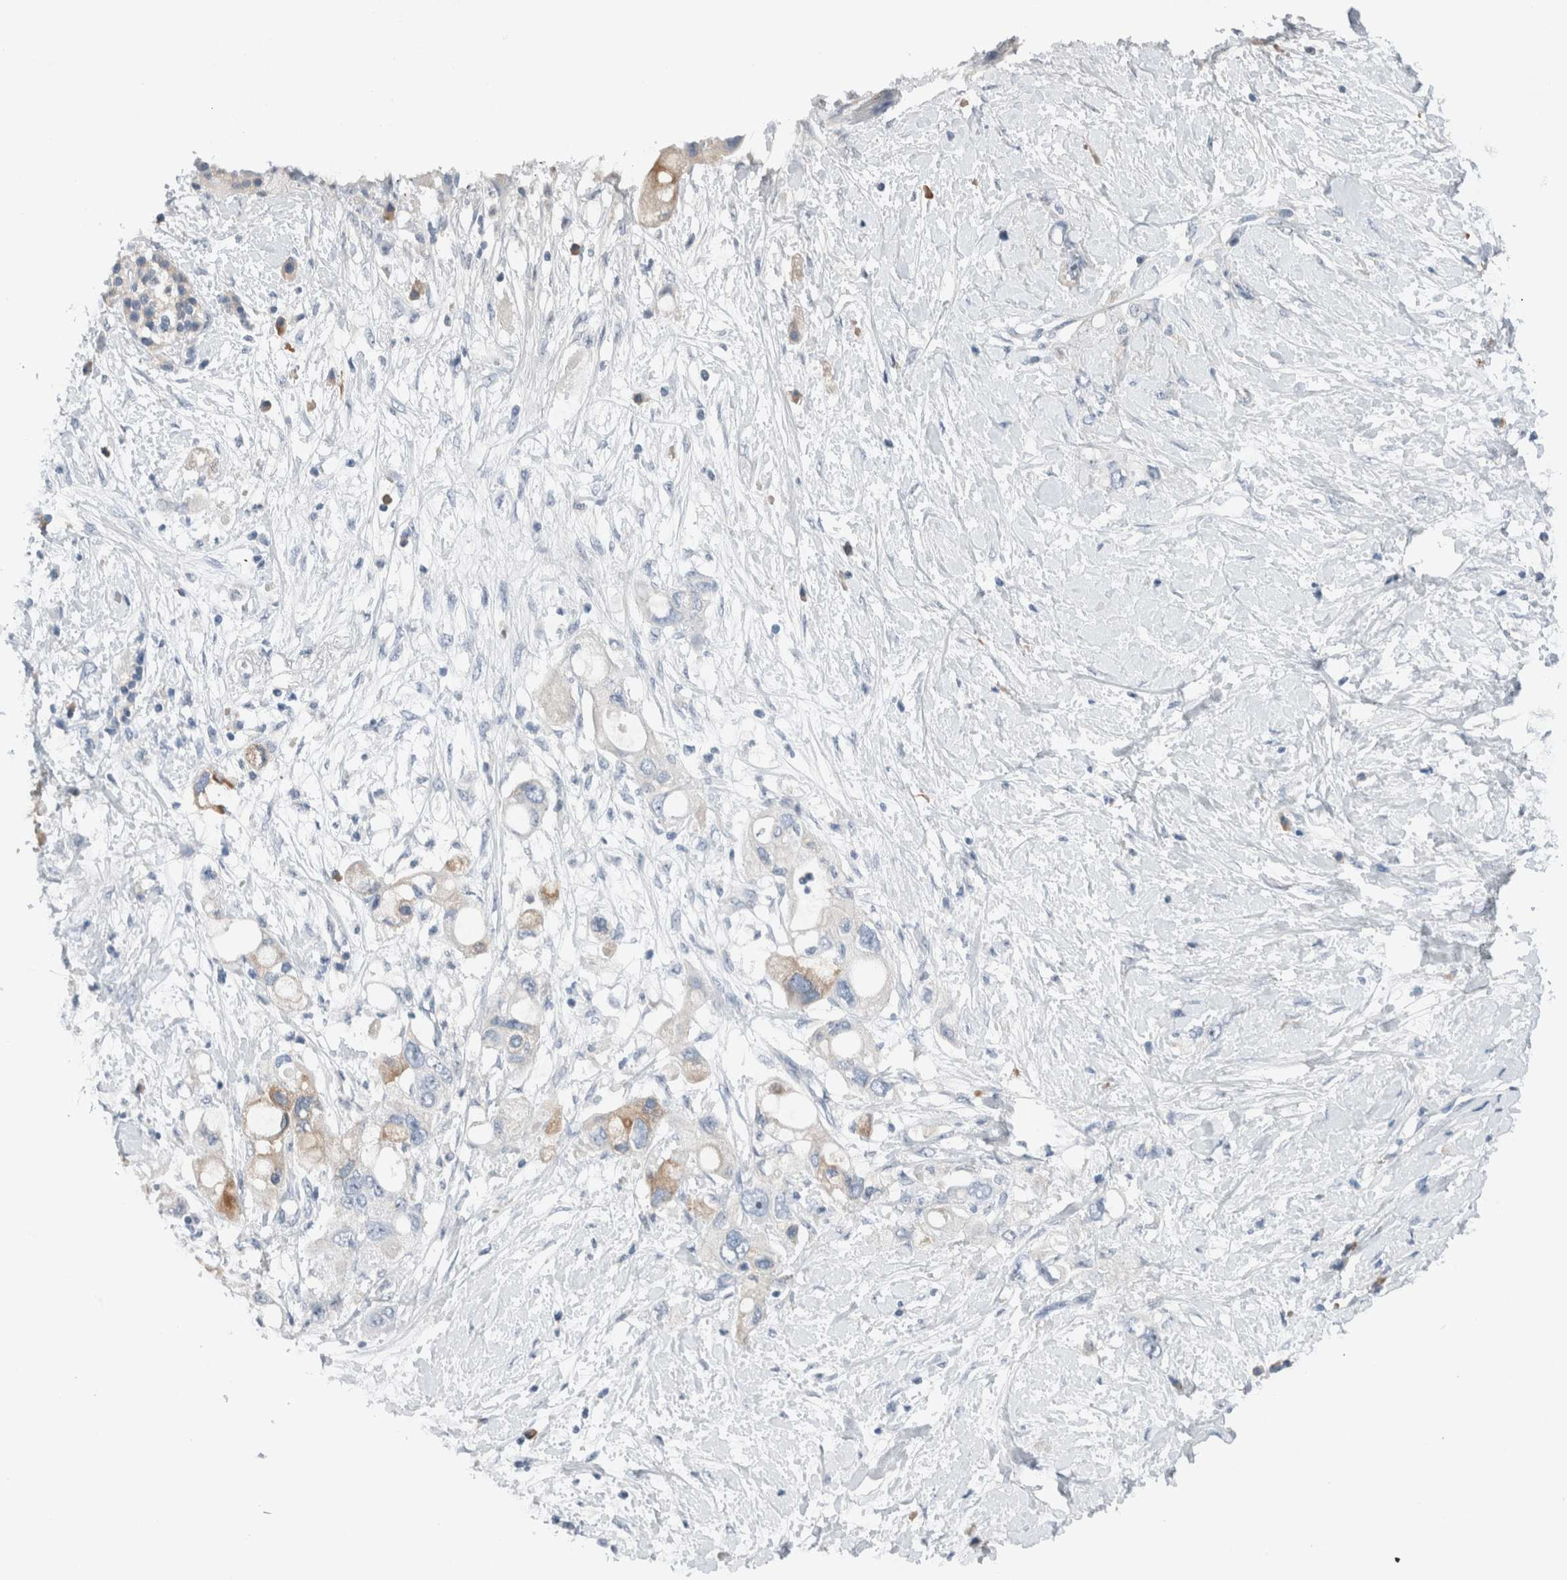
{"staining": {"intensity": "weak", "quantity": "<25%", "location": "cytoplasmic/membranous"}, "tissue": "pancreatic cancer", "cell_type": "Tumor cells", "image_type": "cancer", "snomed": [{"axis": "morphology", "description": "Adenocarcinoma, NOS"}, {"axis": "topography", "description": "Pancreas"}], "caption": "IHC of human adenocarcinoma (pancreatic) exhibits no staining in tumor cells.", "gene": "DUOX1", "patient": {"sex": "female", "age": 56}}